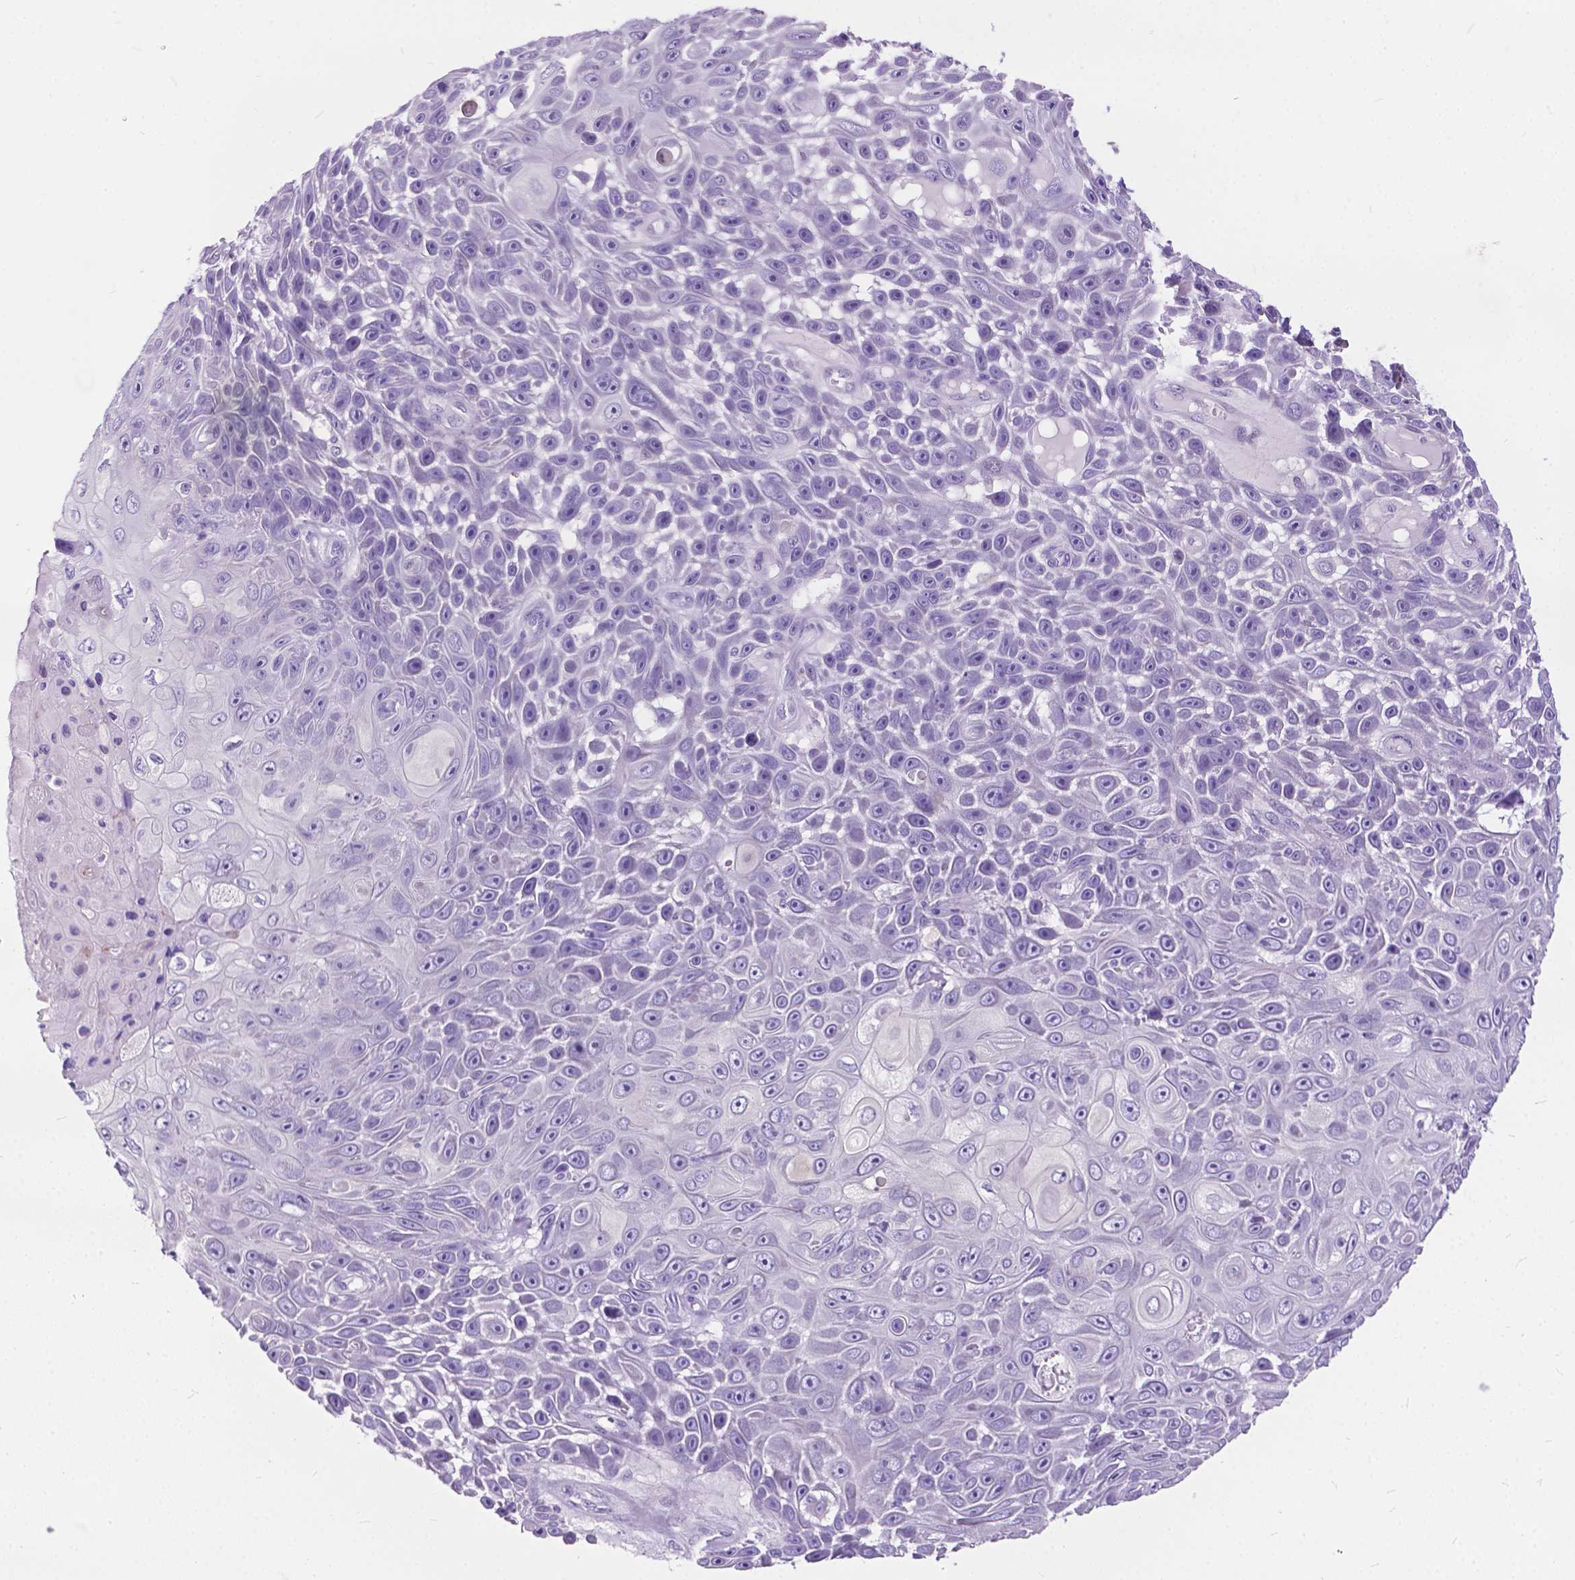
{"staining": {"intensity": "negative", "quantity": "none", "location": "none"}, "tissue": "skin cancer", "cell_type": "Tumor cells", "image_type": "cancer", "snomed": [{"axis": "morphology", "description": "Squamous cell carcinoma, NOS"}, {"axis": "topography", "description": "Skin"}], "caption": "The immunohistochemistry (IHC) photomicrograph has no significant expression in tumor cells of skin cancer tissue. (Stains: DAB immunohistochemistry with hematoxylin counter stain, Microscopy: brightfield microscopy at high magnification).", "gene": "BSND", "patient": {"sex": "male", "age": 82}}